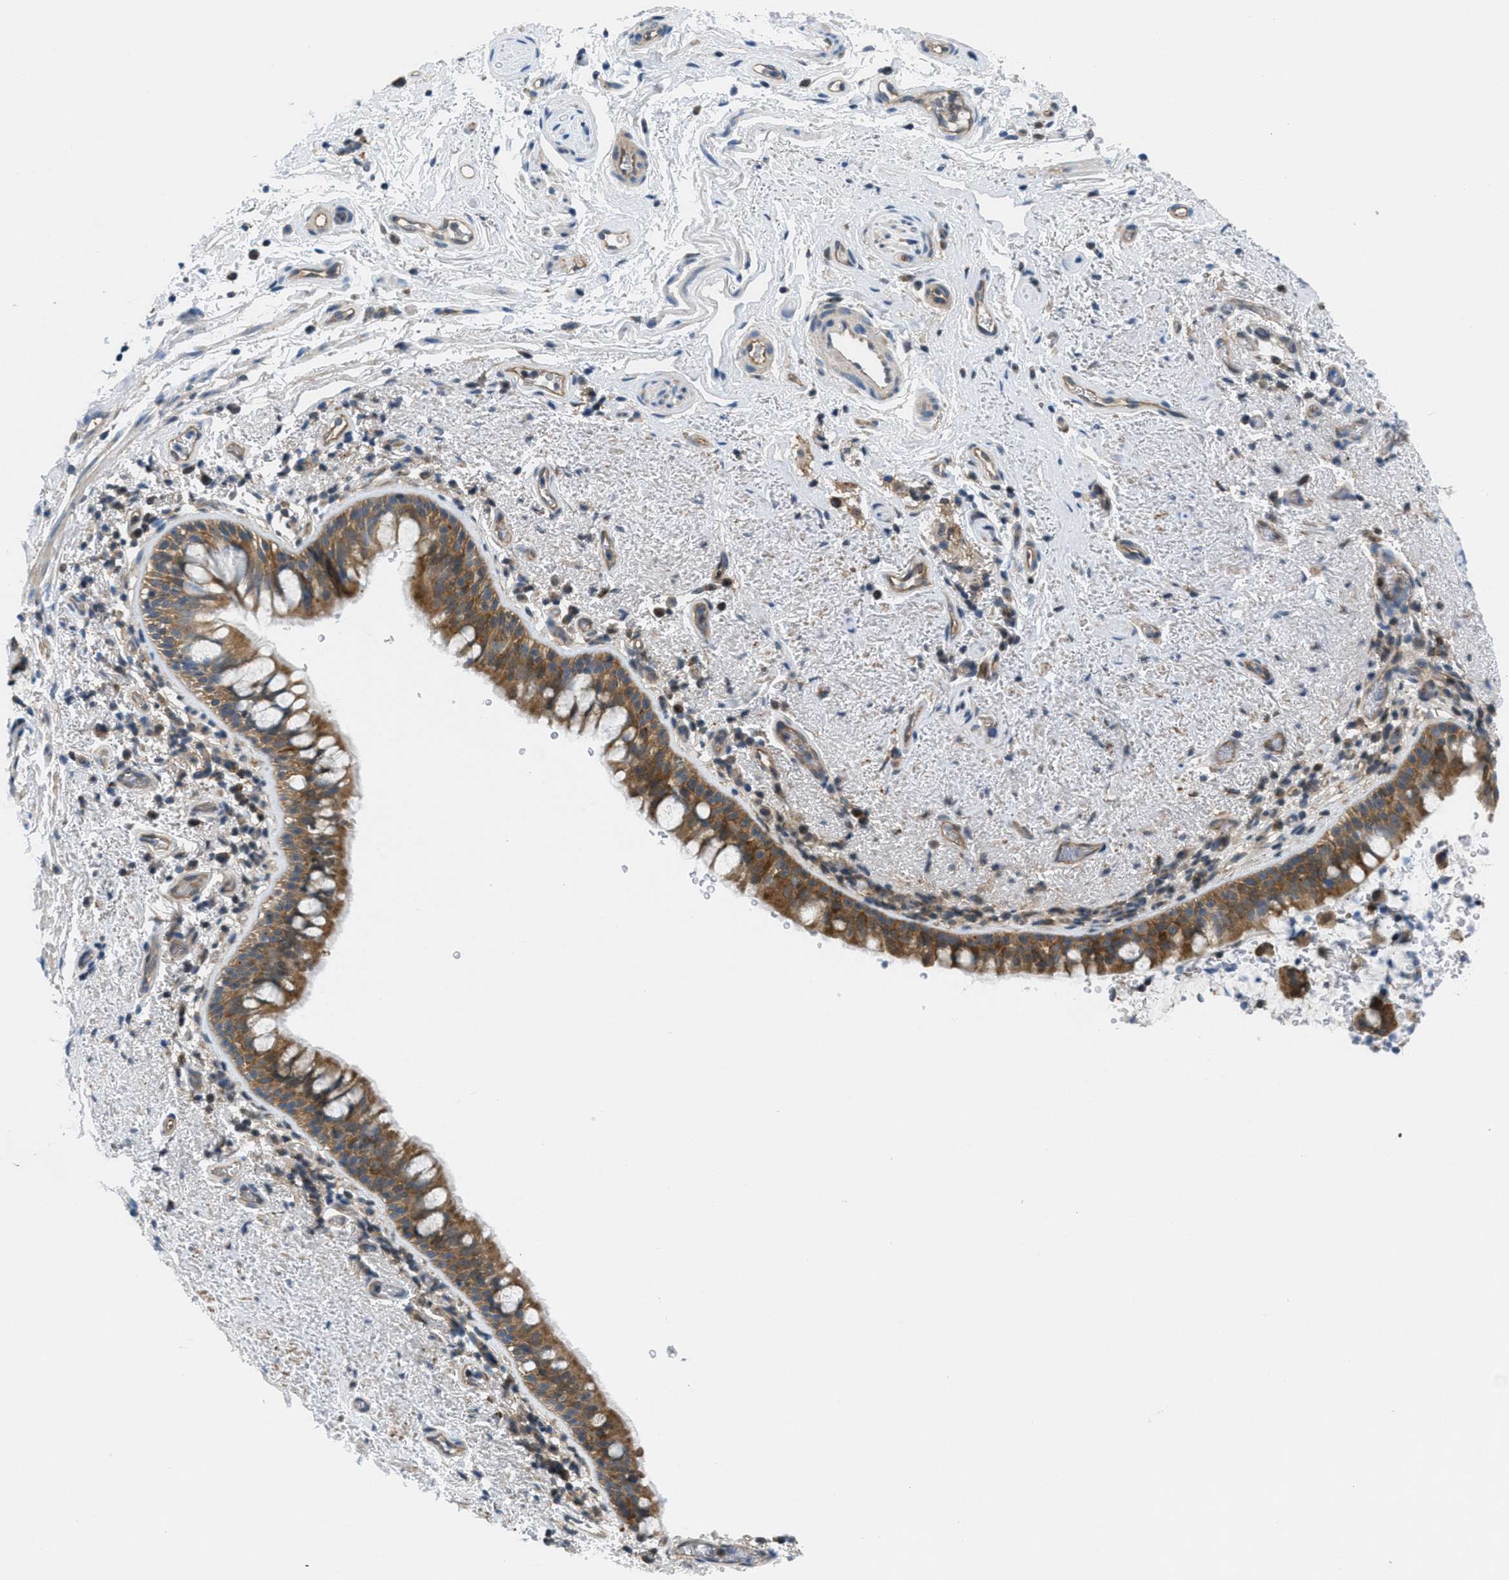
{"staining": {"intensity": "moderate", "quantity": ">75%", "location": "cytoplasmic/membranous"}, "tissue": "bronchus", "cell_type": "Respiratory epithelial cells", "image_type": "normal", "snomed": [{"axis": "morphology", "description": "Normal tissue, NOS"}, {"axis": "morphology", "description": "Inflammation, NOS"}, {"axis": "topography", "description": "Cartilage tissue"}, {"axis": "topography", "description": "Bronchus"}], "caption": "This image exhibits immunohistochemistry (IHC) staining of normal bronchus, with medium moderate cytoplasmic/membranous expression in about >75% of respiratory epithelial cells.", "gene": "PIP5K1C", "patient": {"sex": "male", "age": 77}}